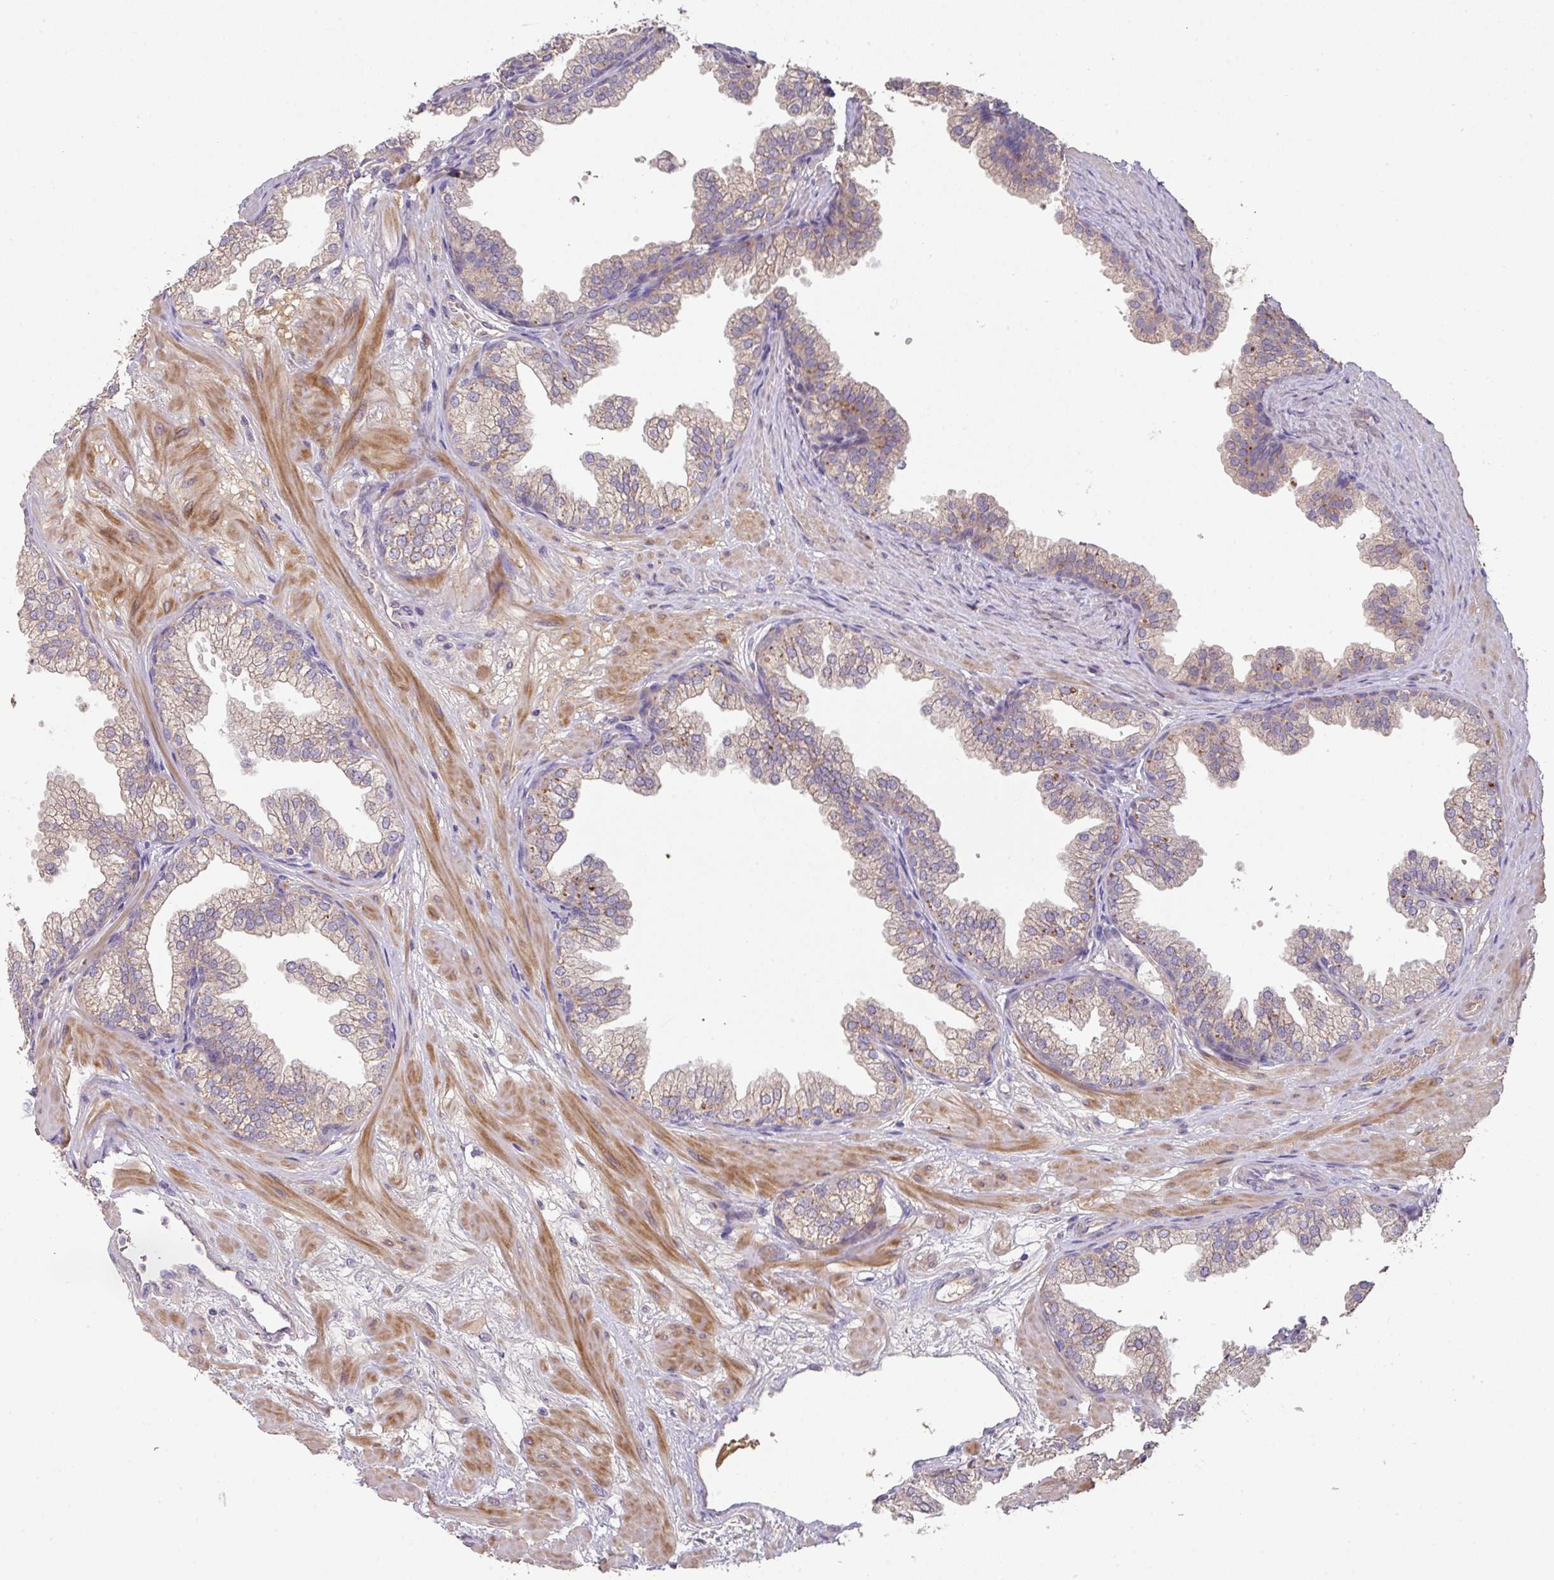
{"staining": {"intensity": "weak", "quantity": "25%-75%", "location": "cytoplasmic/membranous"}, "tissue": "prostate", "cell_type": "Glandular cells", "image_type": "normal", "snomed": [{"axis": "morphology", "description": "Normal tissue, NOS"}, {"axis": "topography", "description": "Prostate"}], "caption": "Protein staining shows weak cytoplasmic/membranous expression in approximately 25%-75% of glandular cells in benign prostate.", "gene": "ZNF266", "patient": {"sex": "male", "age": 37}}